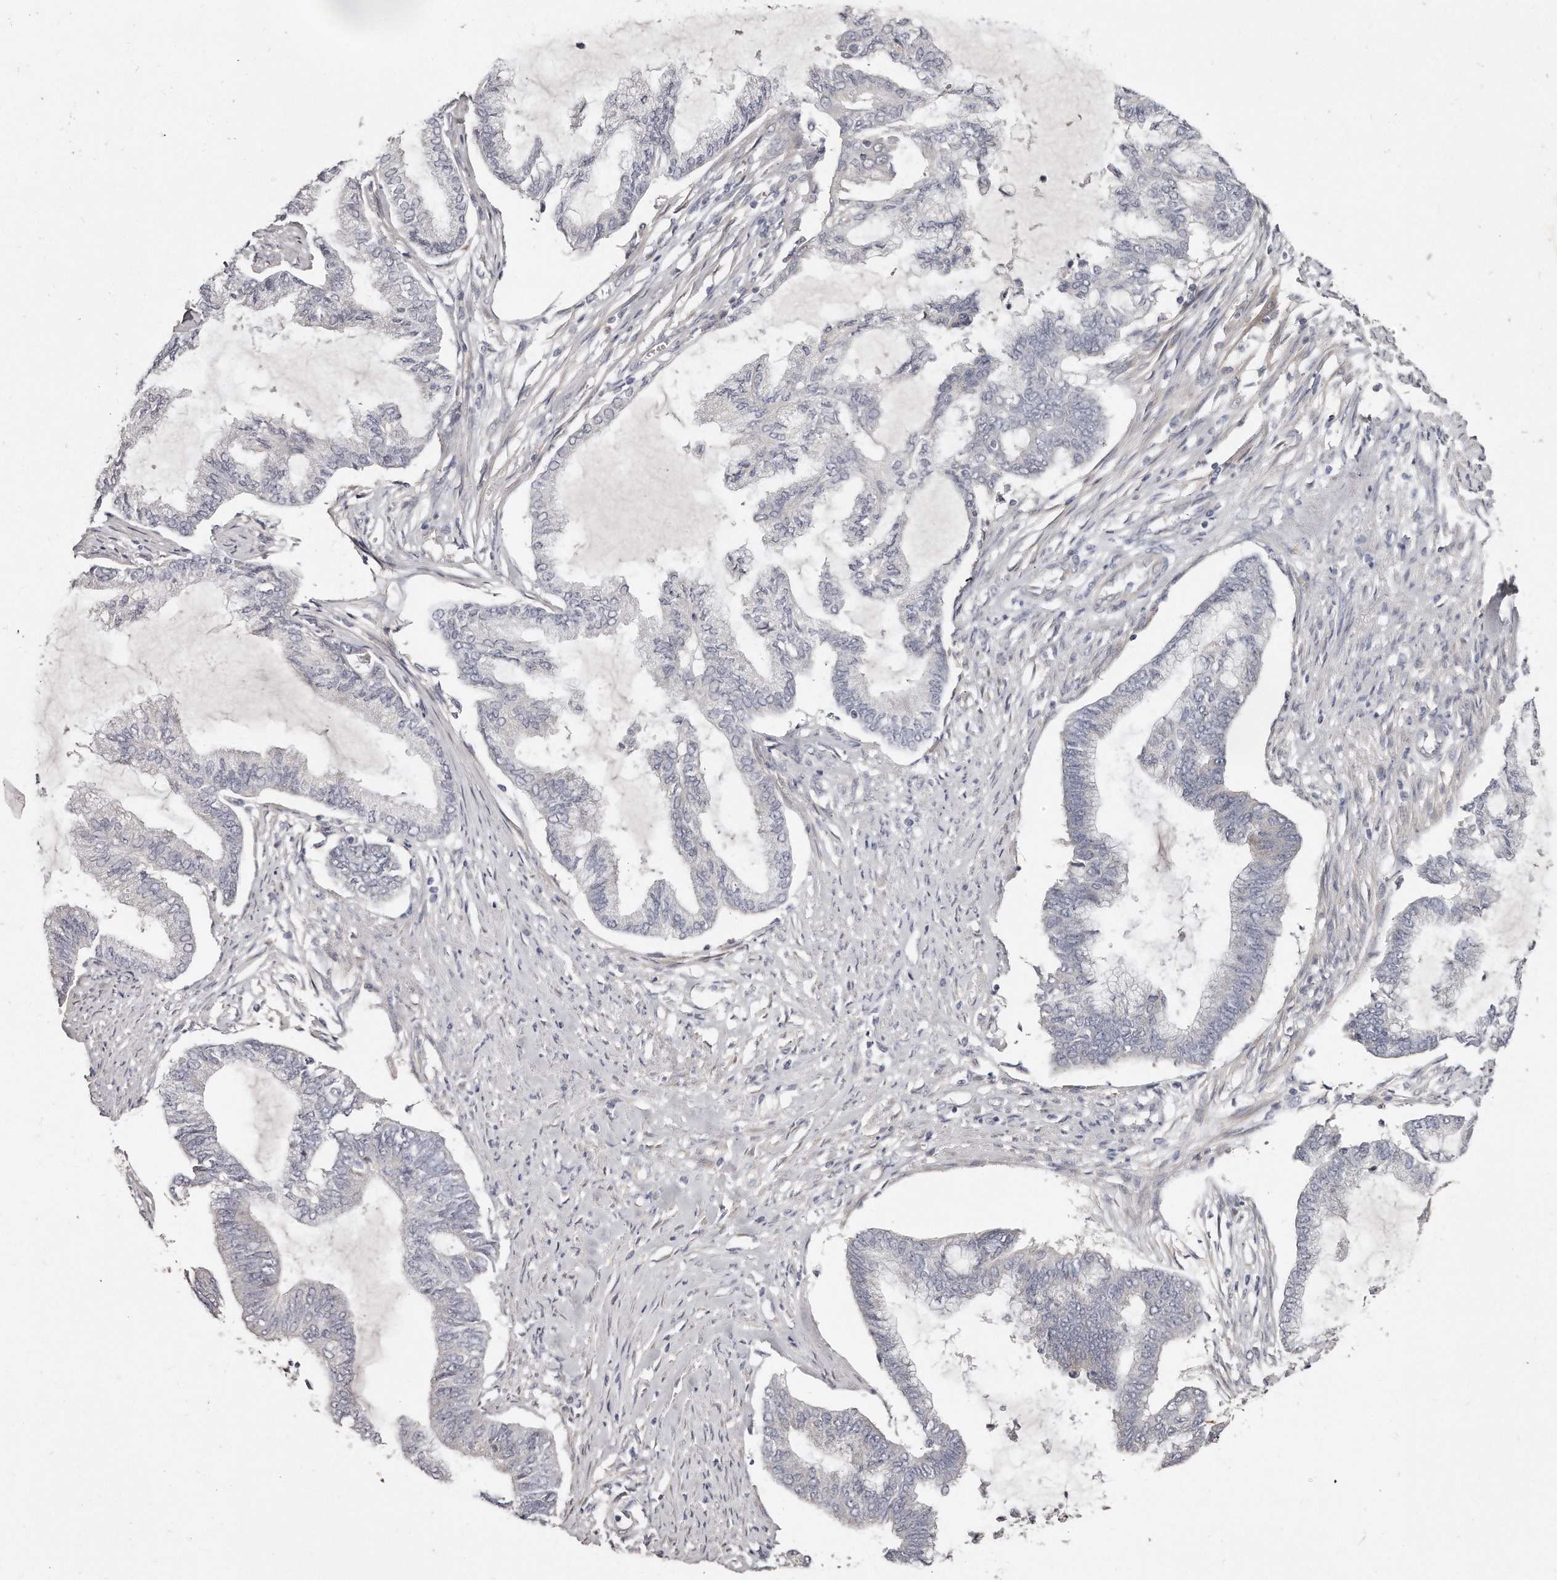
{"staining": {"intensity": "negative", "quantity": "none", "location": "none"}, "tissue": "endometrial cancer", "cell_type": "Tumor cells", "image_type": "cancer", "snomed": [{"axis": "morphology", "description": "Adenocarcinoma, NOS"}, {"axis": "topography", "description": "Endometrium"}], "caption": "Photomicrograph shows no protein expression in tumor cells of endometrial cancer (adenocarcinoma) tissue.", "gene": "TTLL4", "patient": {"sex": "female", "age": 86}}